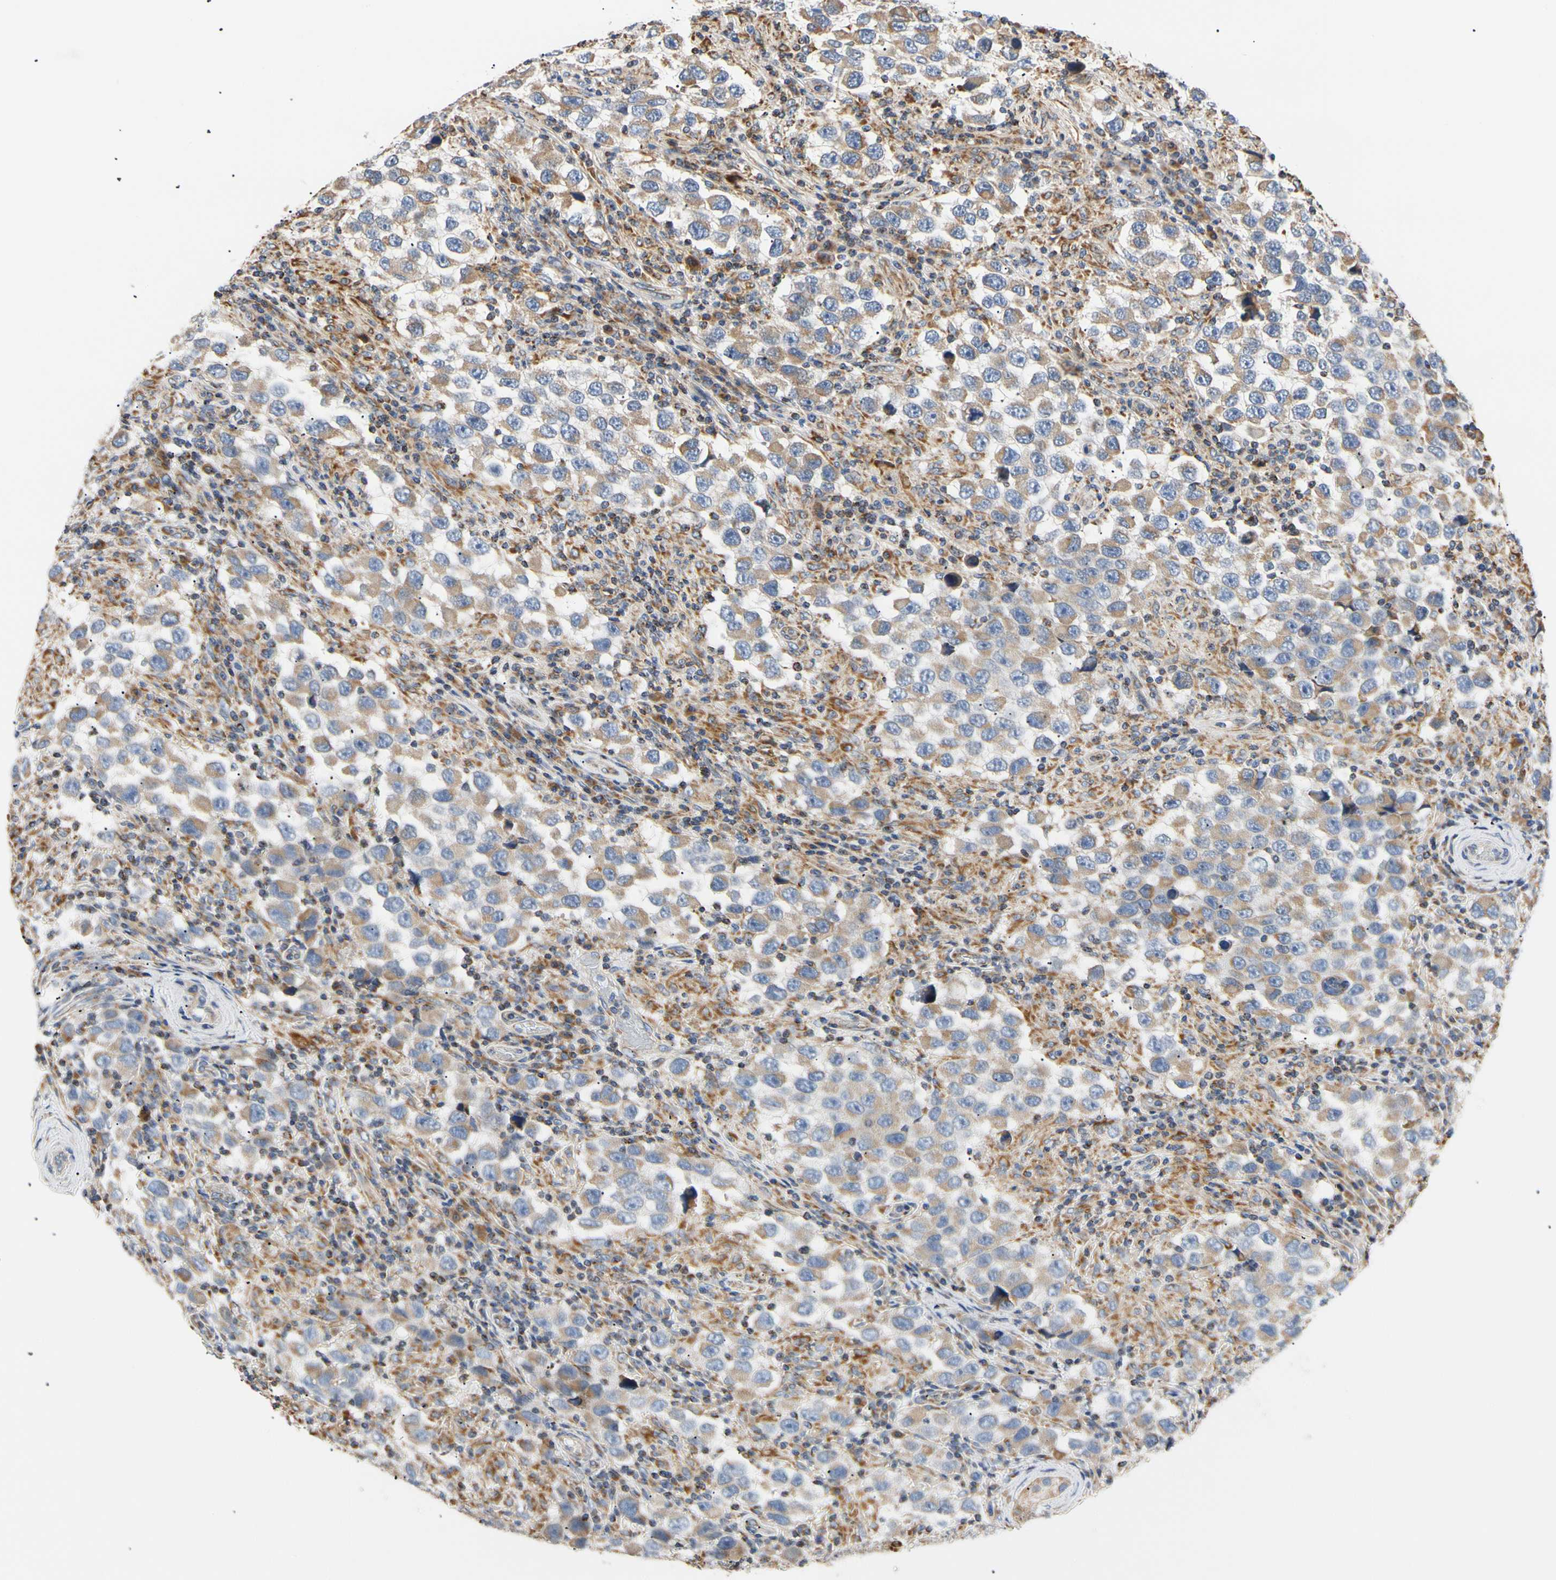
{"staining": {"intensity": "moderate", "quantity": ">75%", "location": "cytoplasmic/membranous"}, "tissue": "testis cancer", "cell_type": "Tumor cells", "image_type": "cancer", "snomed": [{"axis": "morphology", "description": "Carcinoma, Embryonal, NOS"}, {"axis": "topography", "description": "Testis"}], "caption": "Human embryonal carcinoma (testis) stained with a brown dye reveals moderate cytoplasmic/membranous positive positivity in about >75% of tumor cells.", "gene": "PLGRKT", "patient": {"sex": "male", "age": 21}}